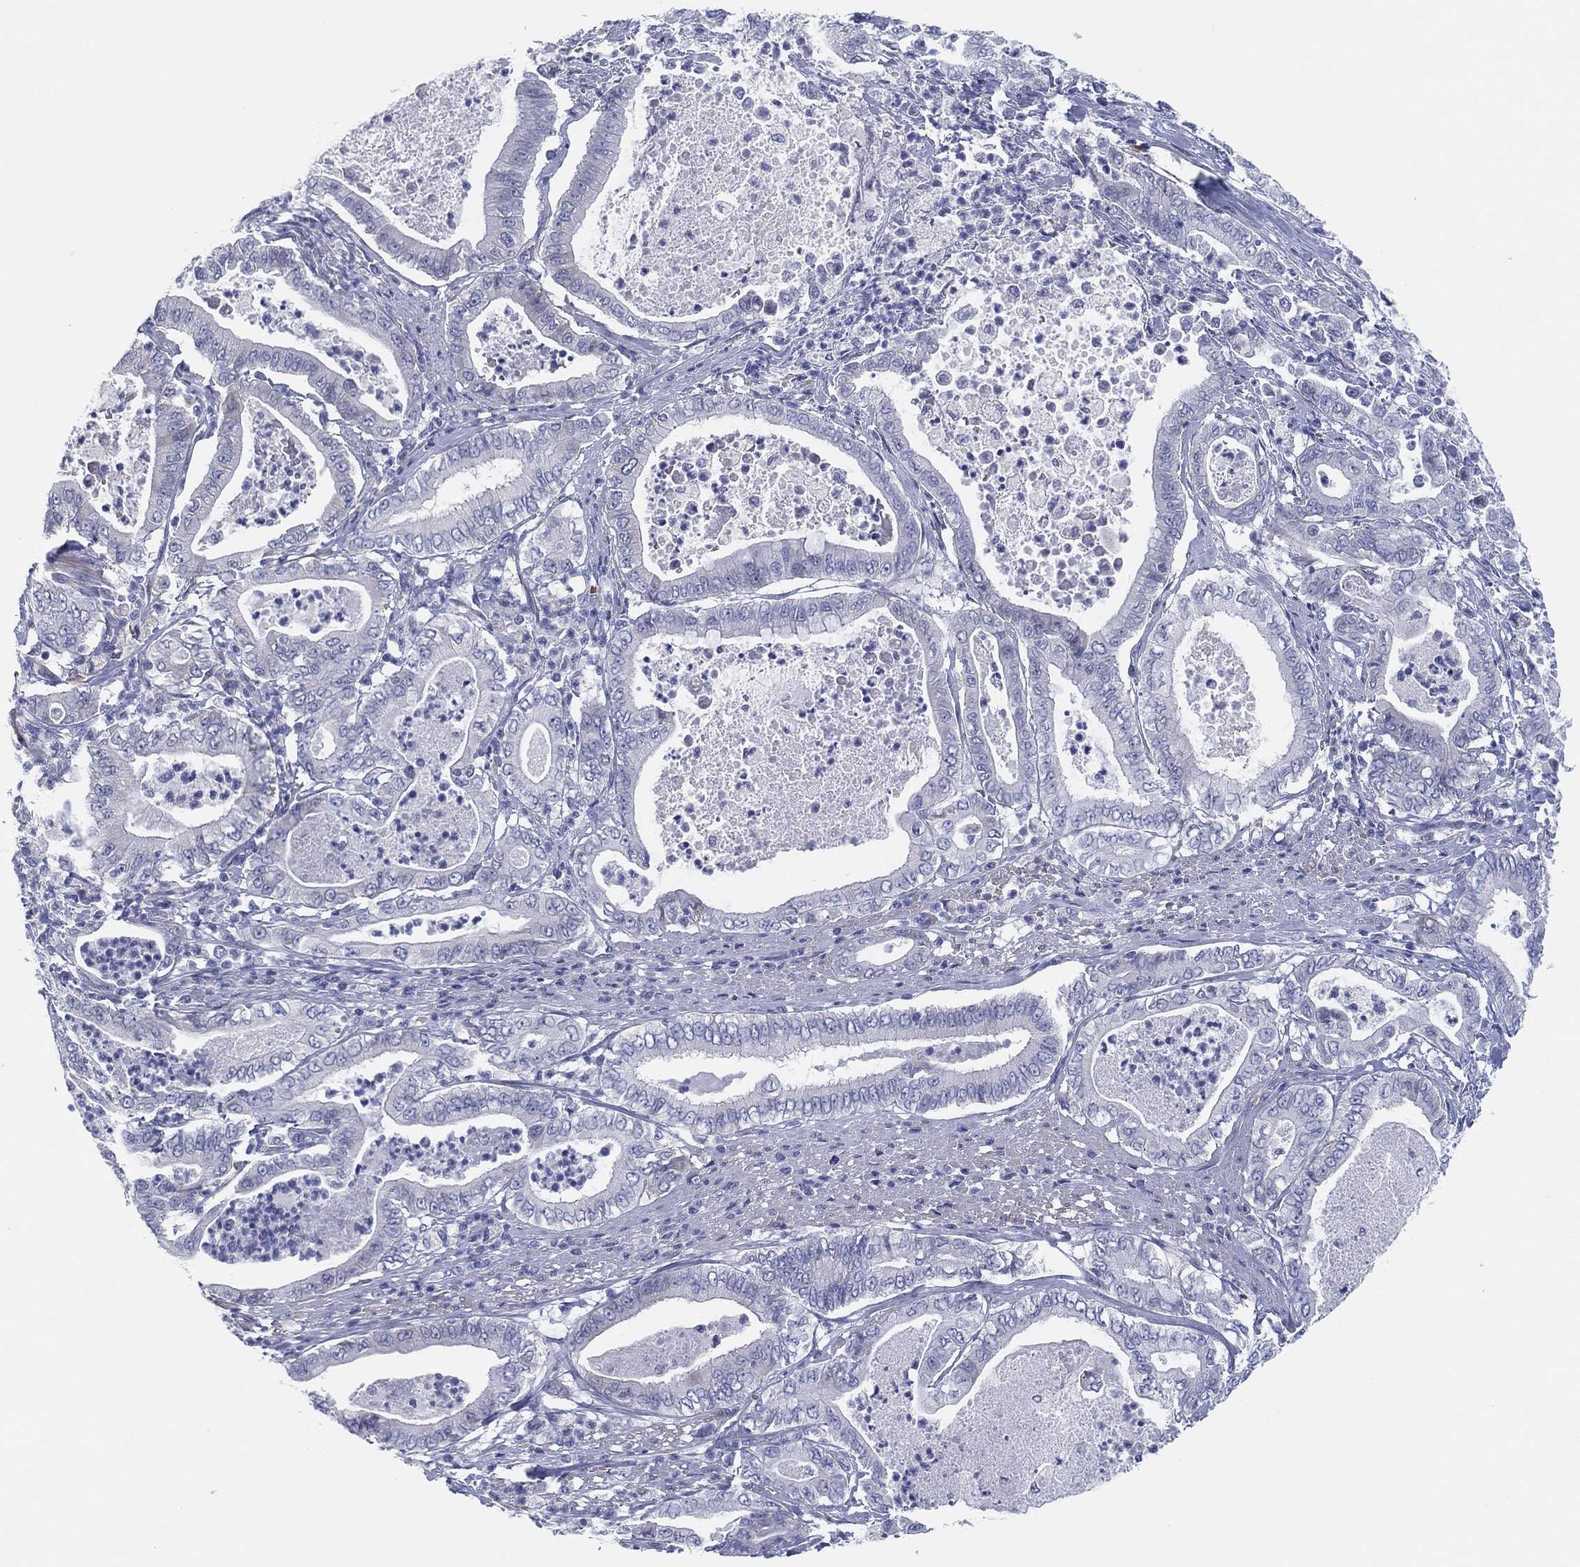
{"staining": {"intensity": "negative", "quantity": "none", "location": "none"}, "tissue": "pancreatic cancer", "cell_type": "Tumor cells", "image_type": "cancer", "snomed": [{"axis": "morphology", "description": "Adenocarcinoma, NOS"}, {"axis": "topography", "description": "Pancreas"}], "caption": "Immunohistochemistry (IHC) image of human pancreatic cancer (adenocarcinoma) stained for a protein (brown), which shows no expression in tumor cells.", "gene": "HEATR4", "patient": {"sex": "male", "age": 71}}